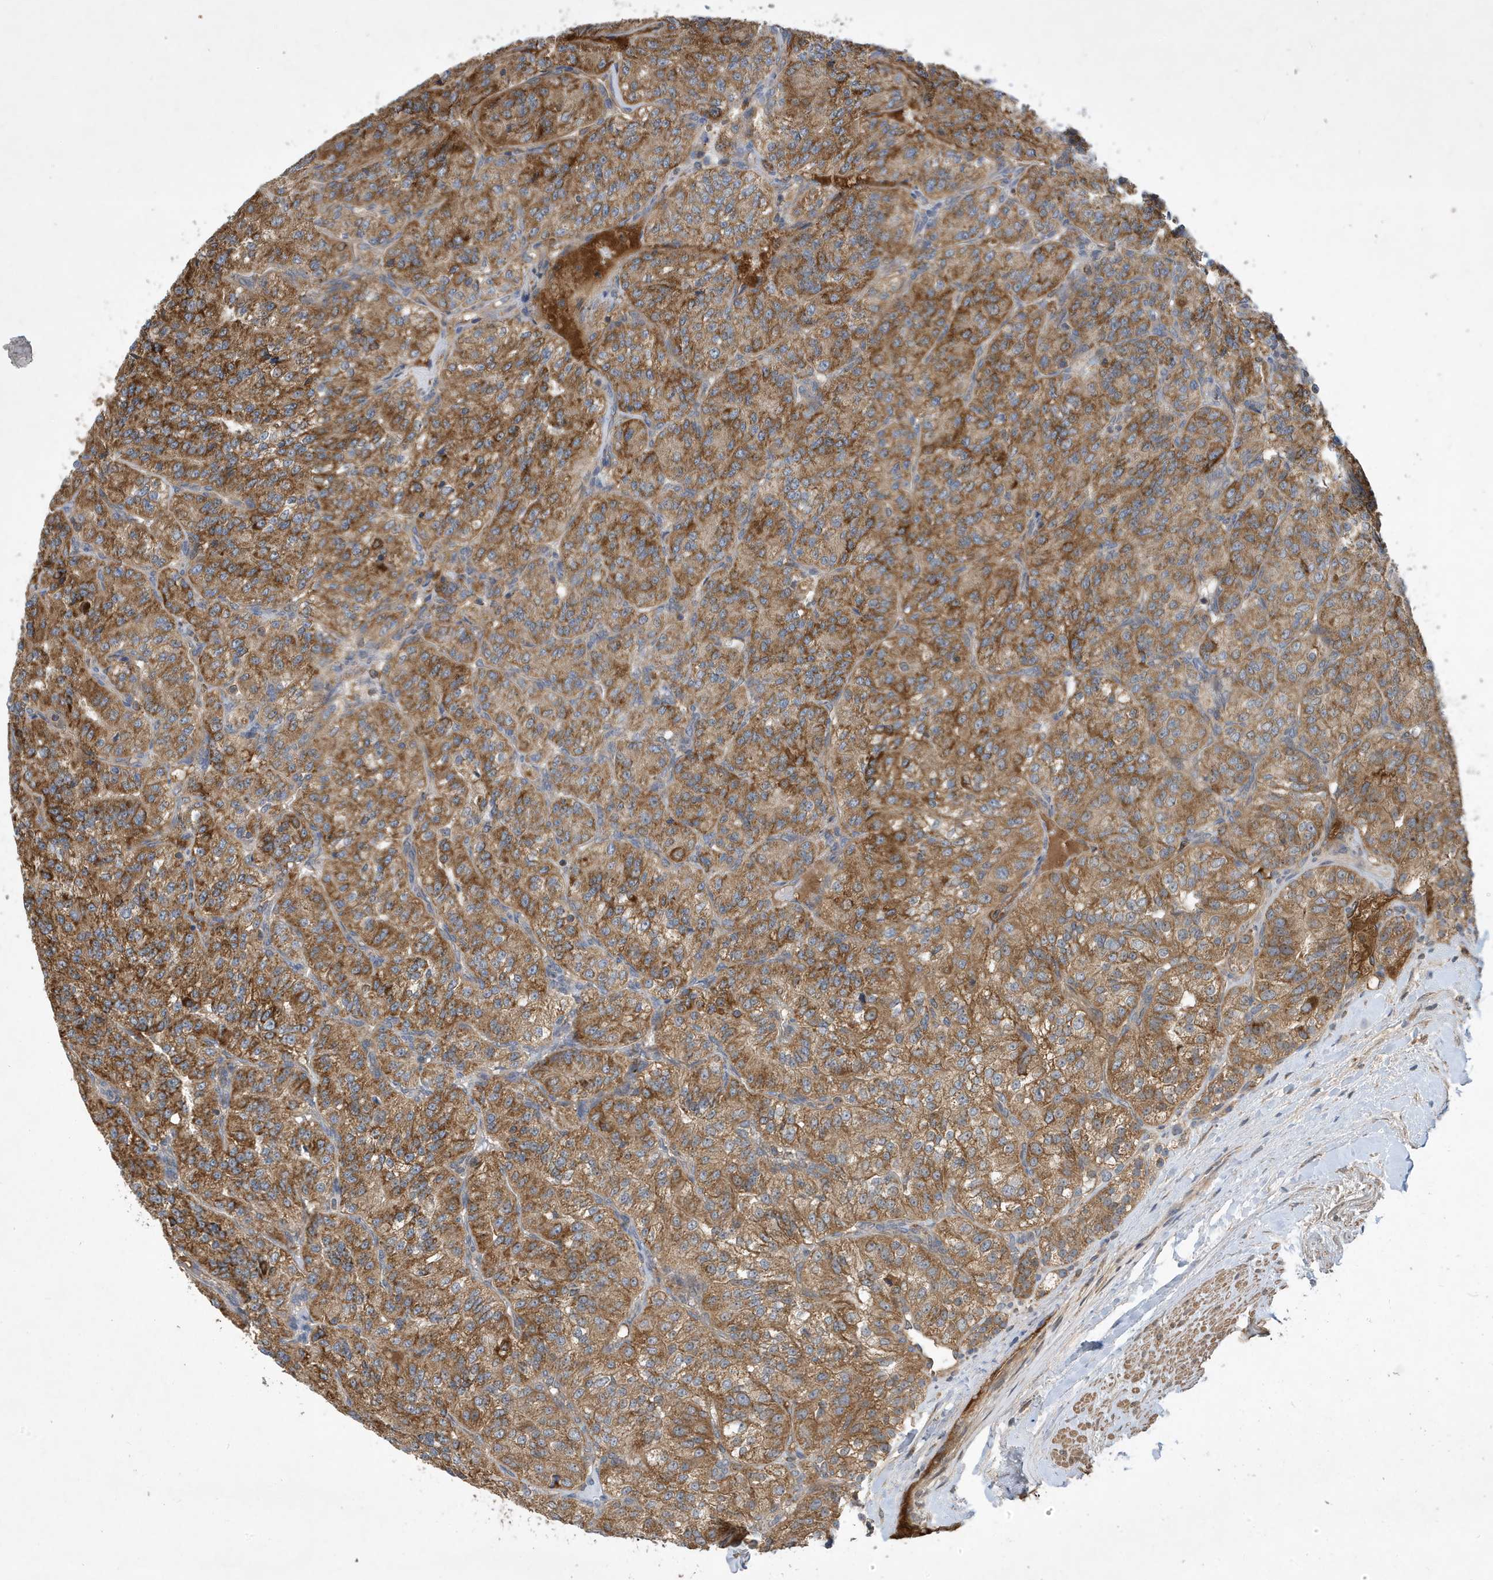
{"staining": {"intensity": "strong", "quantity": ">75%", "location": "cytoplasmic/membranous"}, "tissue": "renal cancer", "cell_type": "Tumor cells", "image_type": "cancer", "snomed": [{"axis": "morphology", "description": "Adenocarcinoma, NOS"}, {"axis": "topography", "description": "Kidney"}], "caption": "Immunohistochemical staining of human renal cancer exhibits high levels of strong cytoplasmic/membranous protein expression in approximately >75% of tumor cells.", "gene": "STK19", "patient": {"sex": "female", "age": 63}}